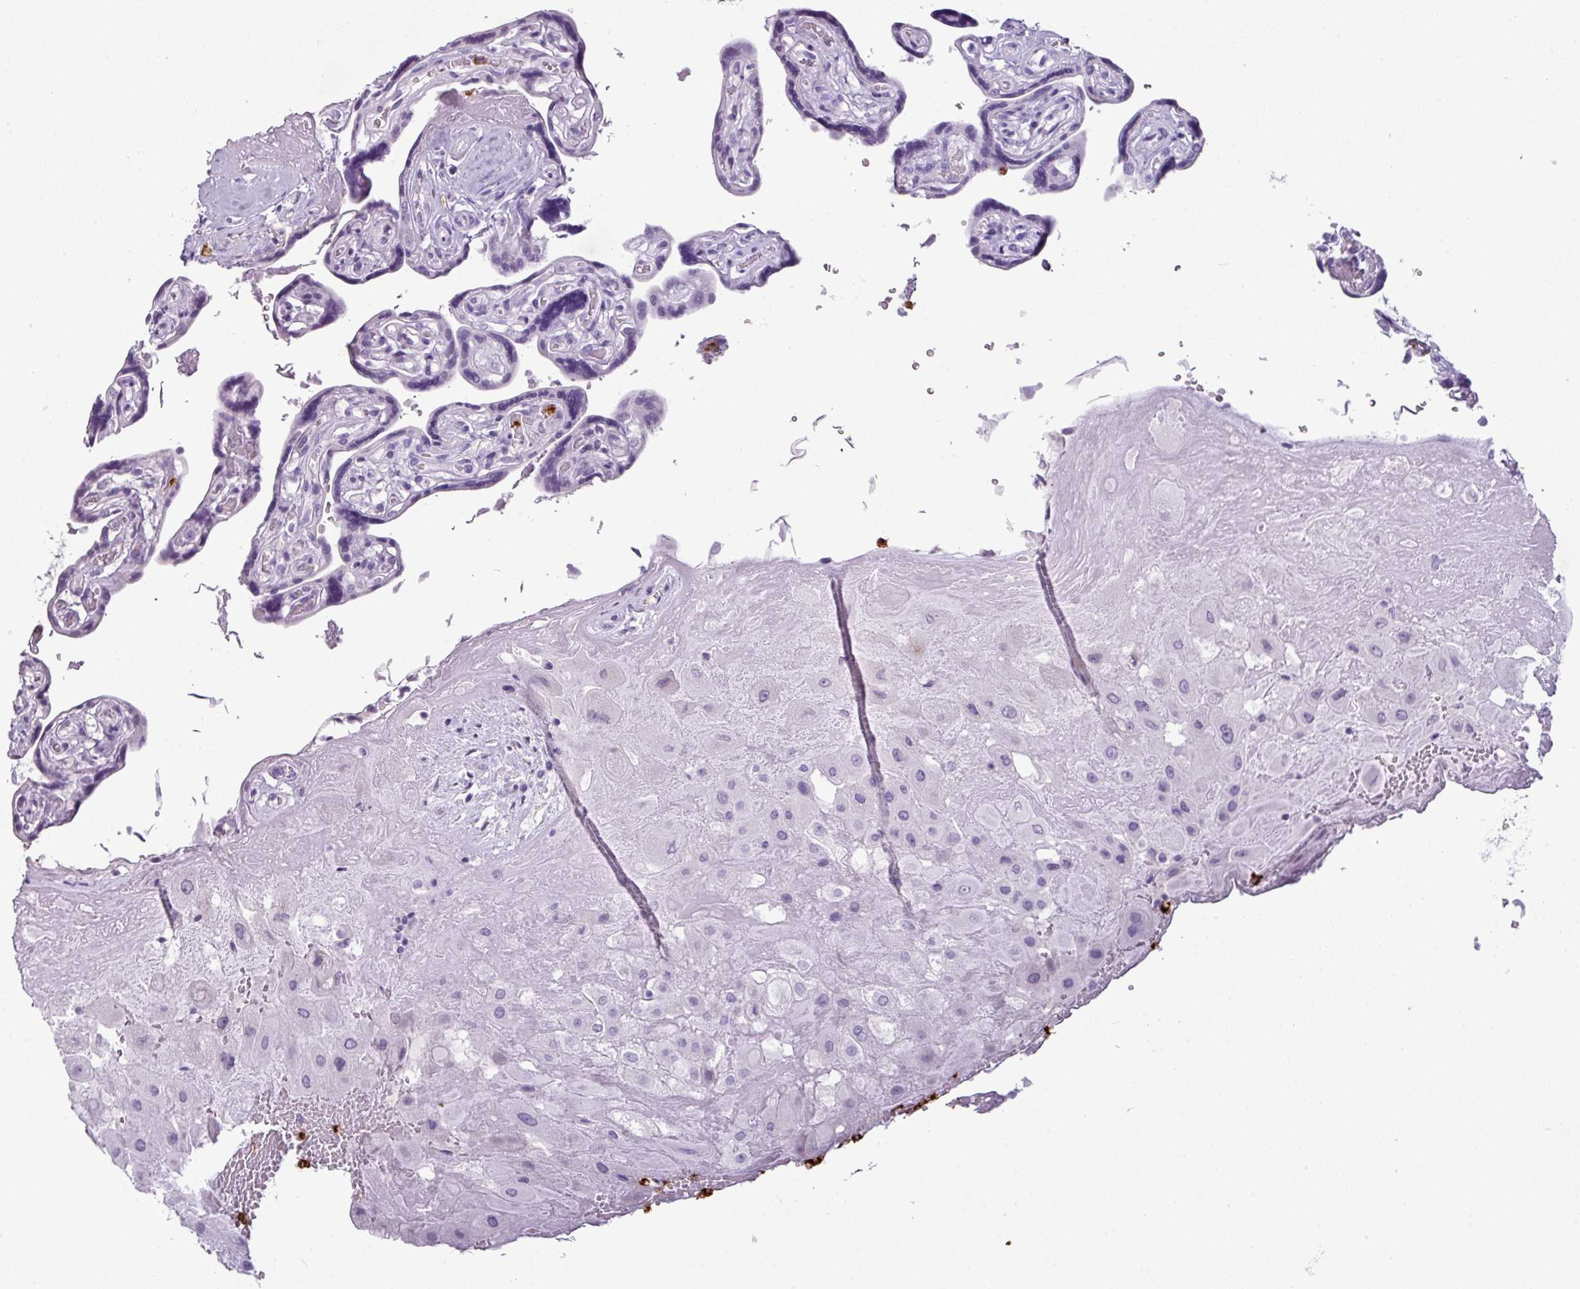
{"staining": {"intensity": "negative", "quantity": "none", "location": "none"}, "tissue": "placenta", "cell_type": "Decidual cells", "image_type": "normal", "snomed": [{"axis": "morphology", "description": "Normal tissue, NOS"}, {"axis": "topography", "description": "Placenta"}], "caption": "Decidual cells show no significant protein staining in normal placenta. (DAB immunohistochemistry visualized using brightfield microscopy, high magnification).", "gene": "CTSG", "patient": {"sex": "female", "age": 32}}